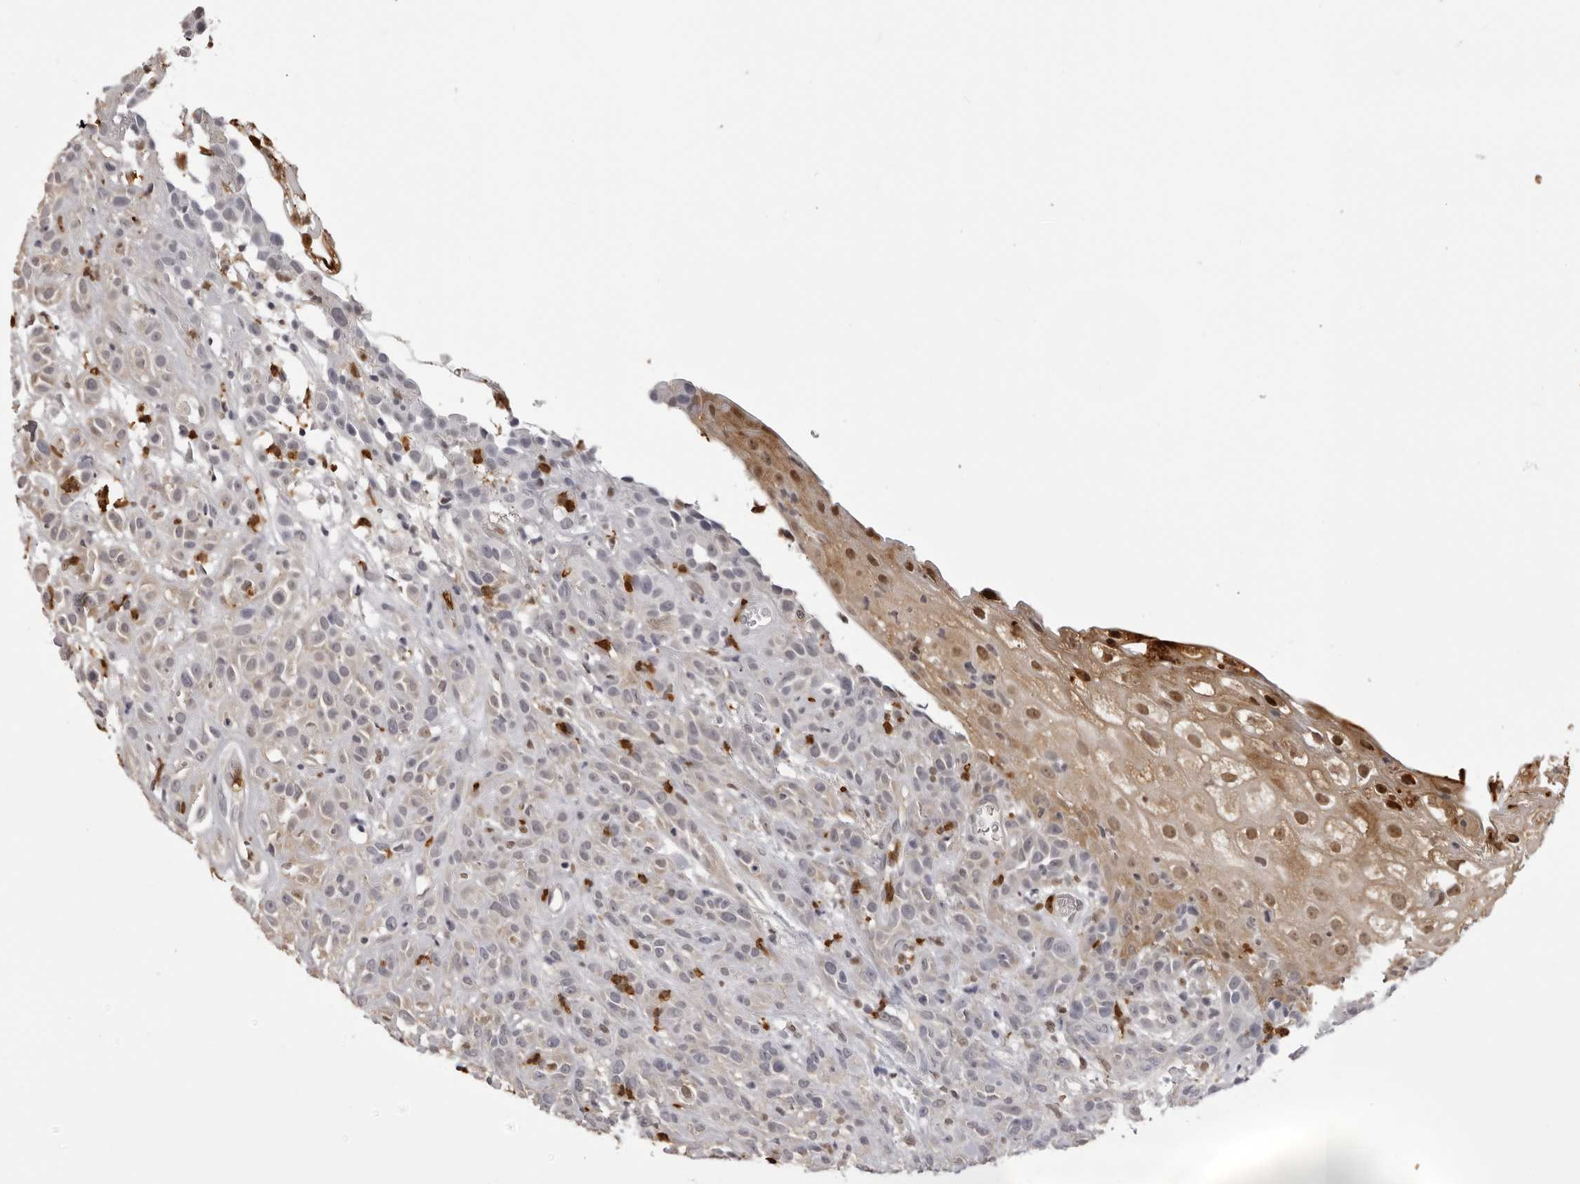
{"staining": {"intensity": "negative", "quantity": "none", "location": "none"}, "tissue": "head and neck cancer", "cell_type": "Tumor cells", "image_type": "cancer", "snomed": [{"axis": "morphology", "description": "Normal tissue, NOS"}, {"axis": "morphology", "description": "Squamous cell carcinoma, NOS"}, {"axis": "topography", "description": "Cartilage tissue"}, {"axis": "topography", "description": "Head-Neck"}], "caption": "IHC of human head and neck squamous cell carcinoma shows no positivity in tumor cells.", "gene": "IL31", "patient": {"sex": "male", "age": 62}}